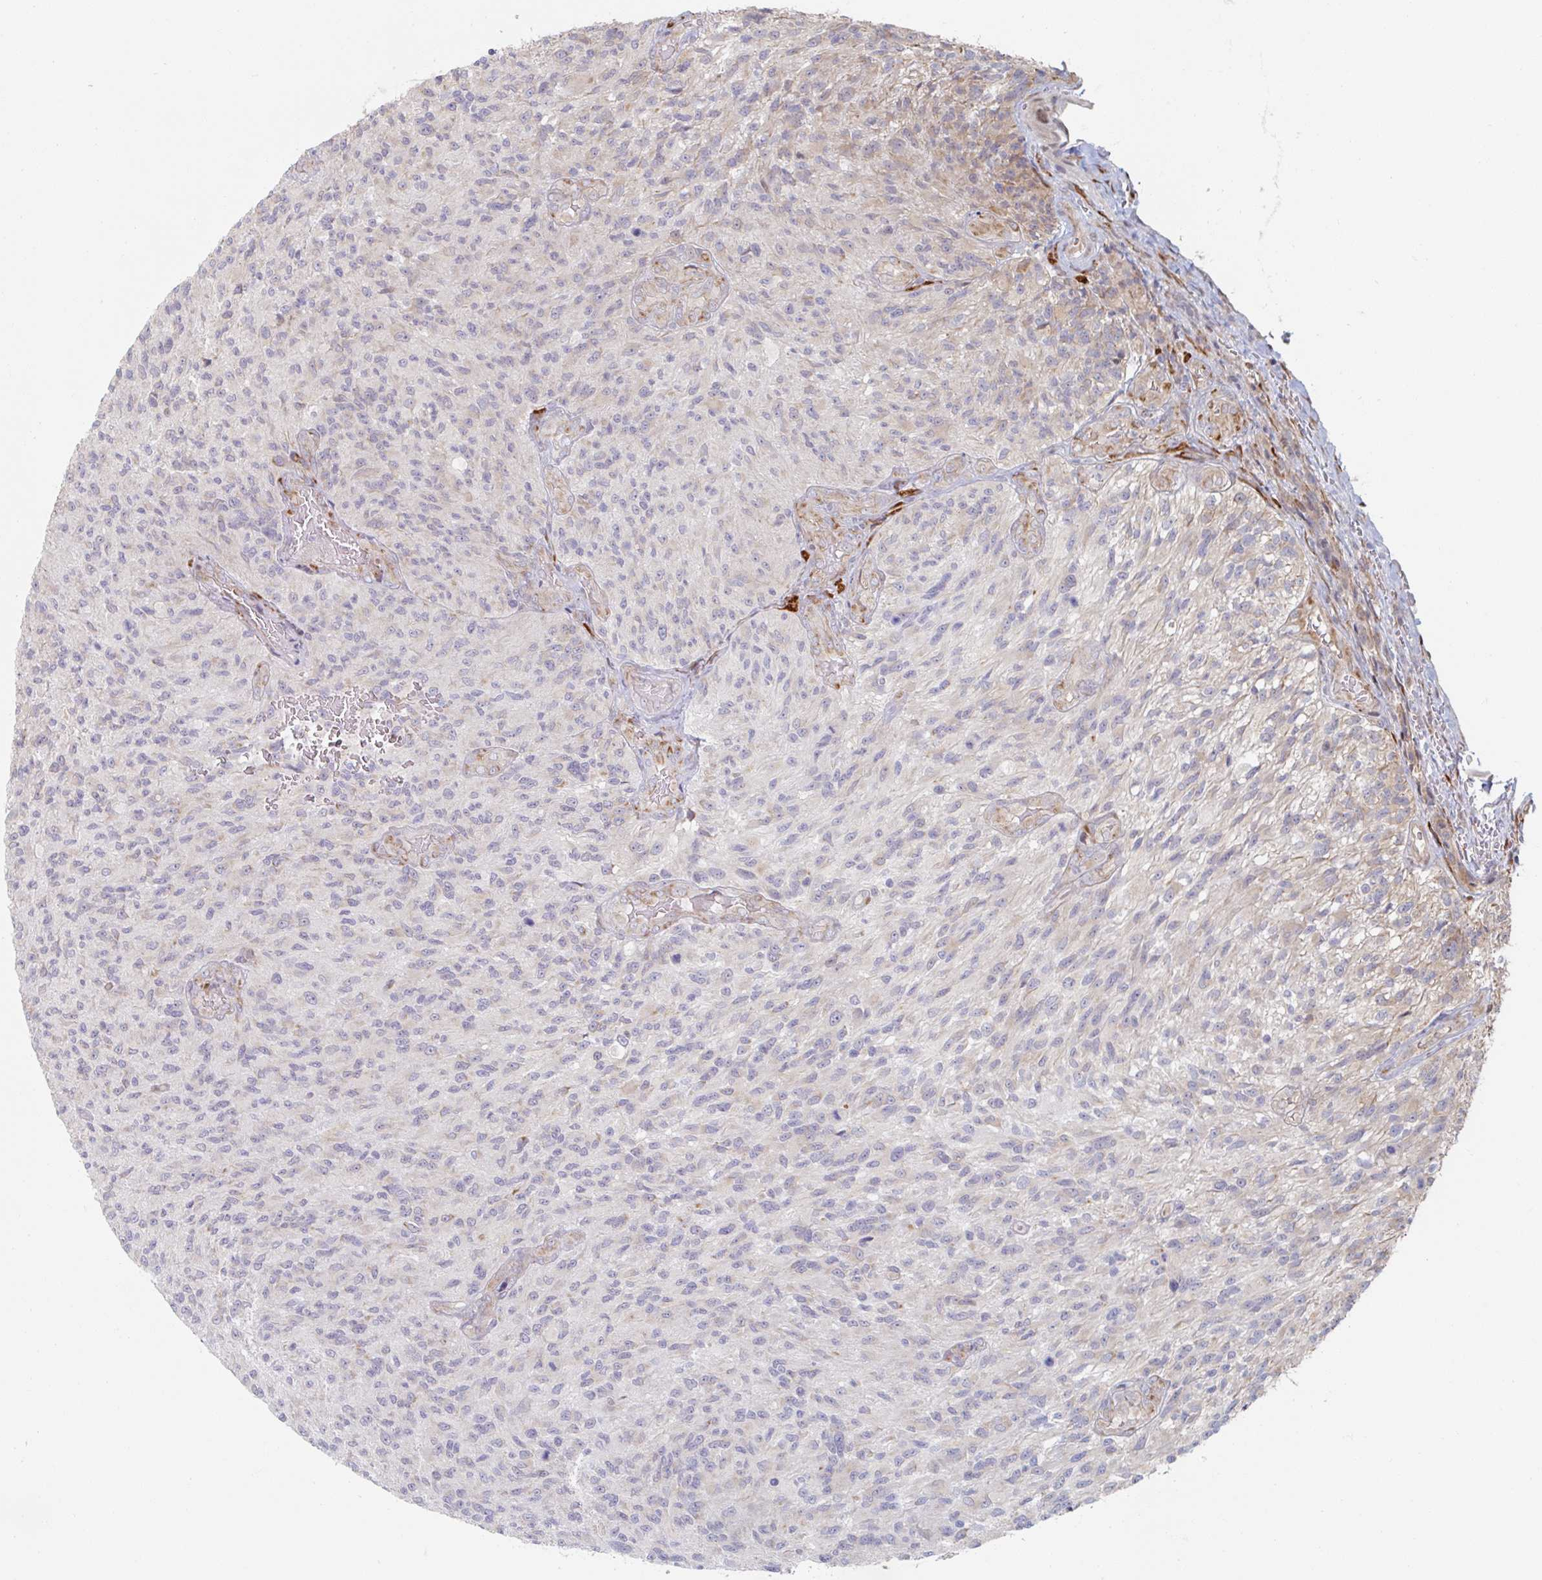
{"staining": {"intensity": "negative", "quantity": "none", "location": "none"}, "tissue": "glioma", "cell_type": "Tumor cells", "image_type": "cancer", "snomed": [{"axis": "morphology", "description": "Normal tissue, NOS"}, {"axis": "morphology", "description": "Glioma, malignant, High grade"}, {"axis": "topography", "description": "Cerebral cortex"}], "caption": "An immunohistochemistry (IHC) photomicrograph of glioma is shown. There is no staining in tumor cells of glioma.", "gene": "TRAPPC10", "patient": {"sex": "male", "age": 56}}